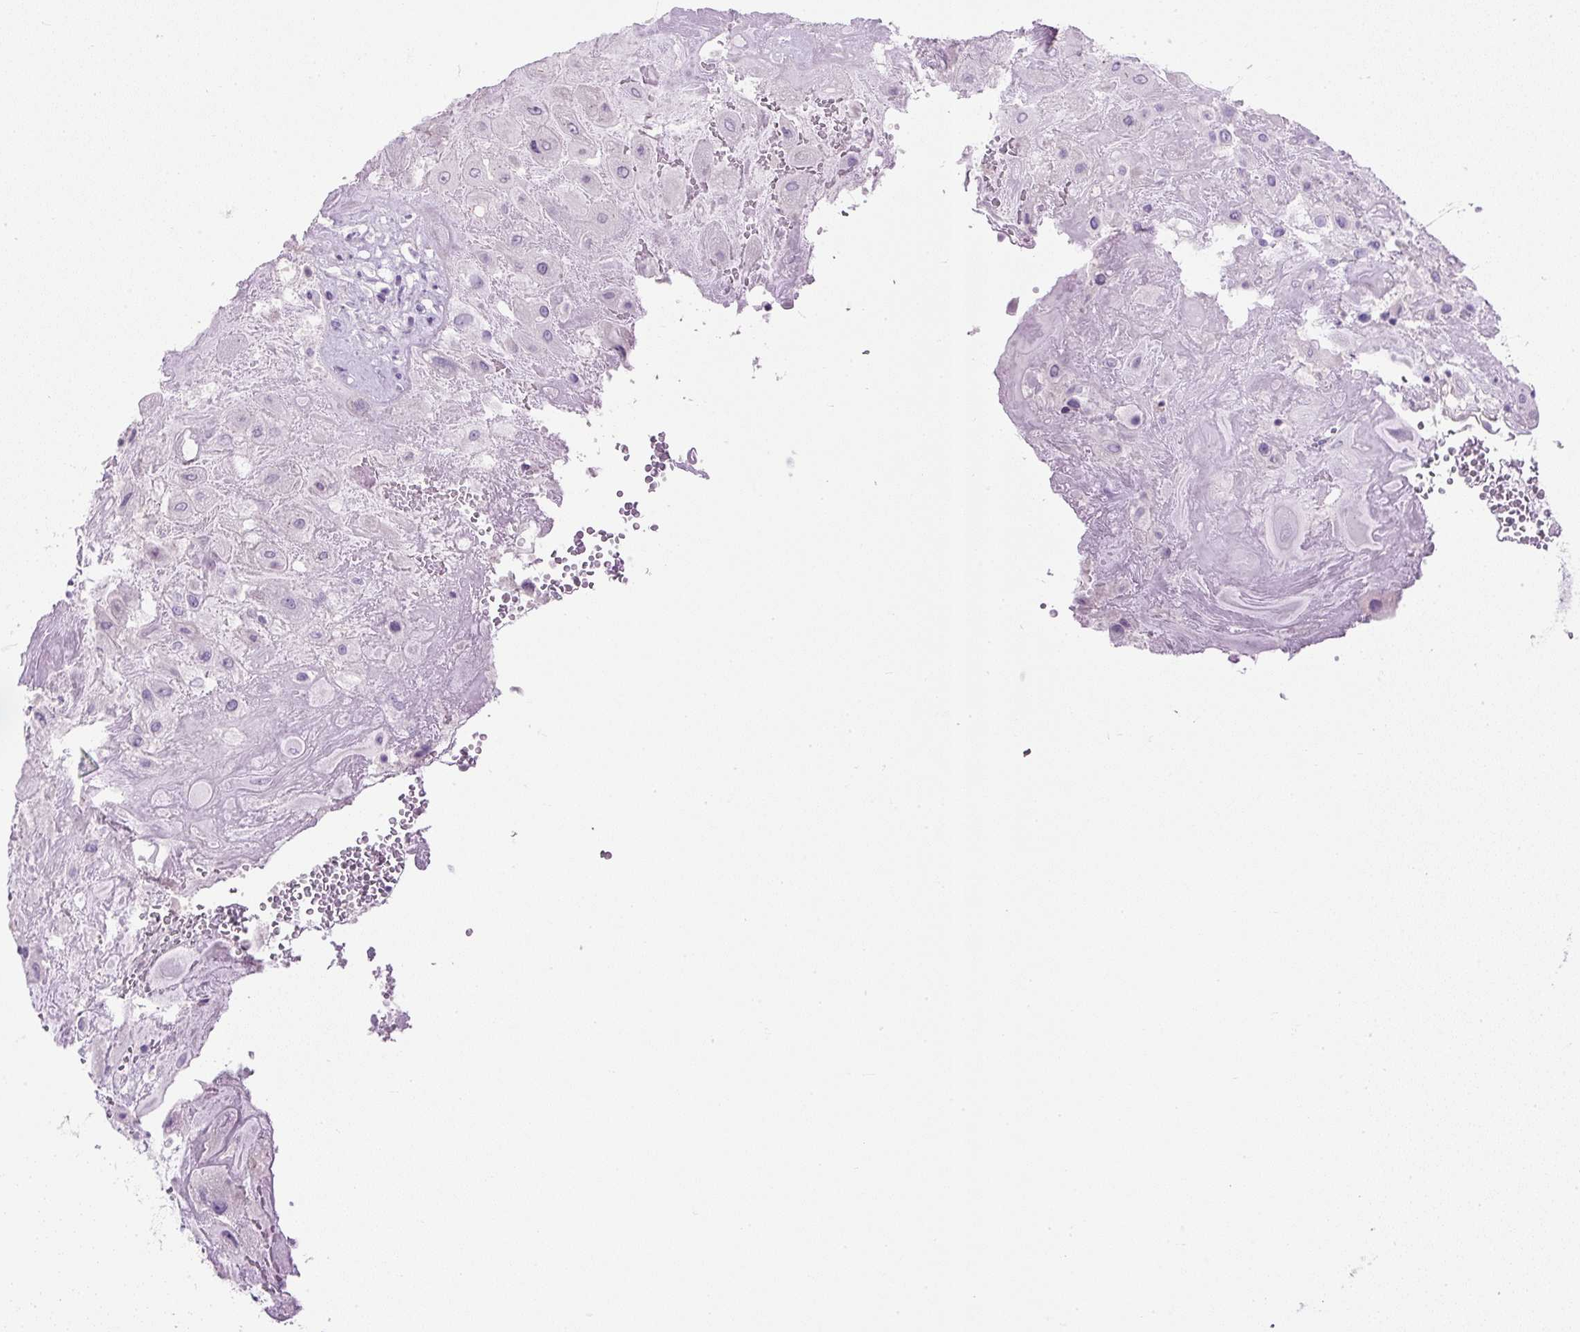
{"staining": {"intensity": "negative", "quantity": "none", "location": "none"}, "tissue": "placenta", "cell_type": "Decidual cells", "image_type": "normal", "snomed": [{"axis": "morphology", "description": "Normal tissue, NOS"}, {"axis": "topography", "description": "Placenta"}], "caption": "A photomicrograph of placenta stained for a protein reveals no brown staining in decidual cells.", "gene": "COL9A2", "patient": {"sex": "female", "age": 32}}